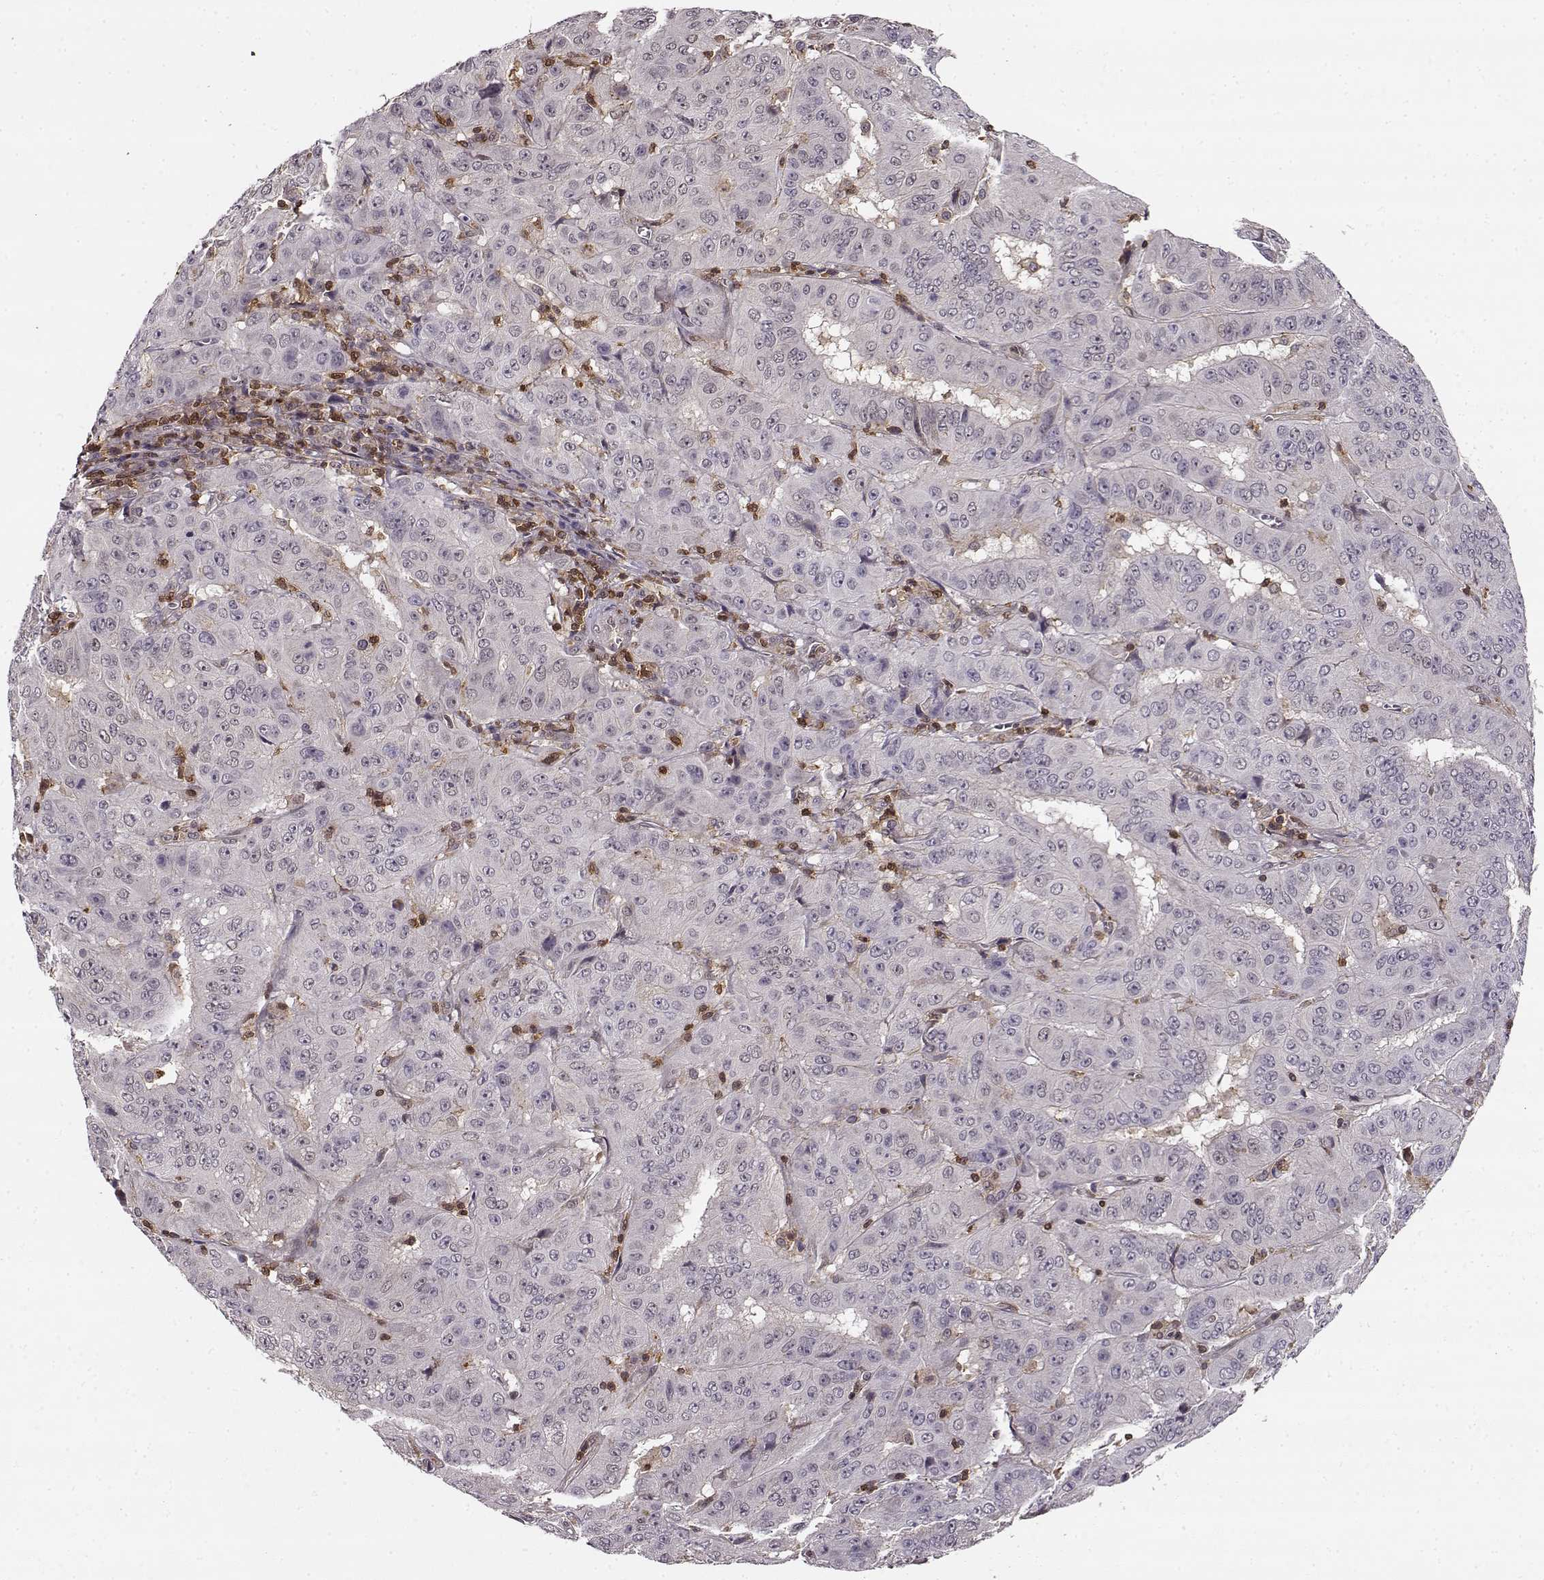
{"staining": {"intensity": "negative", "quantity": "none", "location": "none"}, "tissue": "pancreatic cancer", "cell_type": "Tumor cells", "image_type": "cancer", "snomed": [{"axis": "morphology", "description": "Adenocarcinoma, NOS"}, {"axis": "topography", "description": "Pancreas"}], "caption": "DAB immunohistochemical staining of human adenocarcinoma (pancreatic) shows no significant staining in tumor cells.", "gene": "MFSD1", "patient": {"sex": "male", "age": 63}}